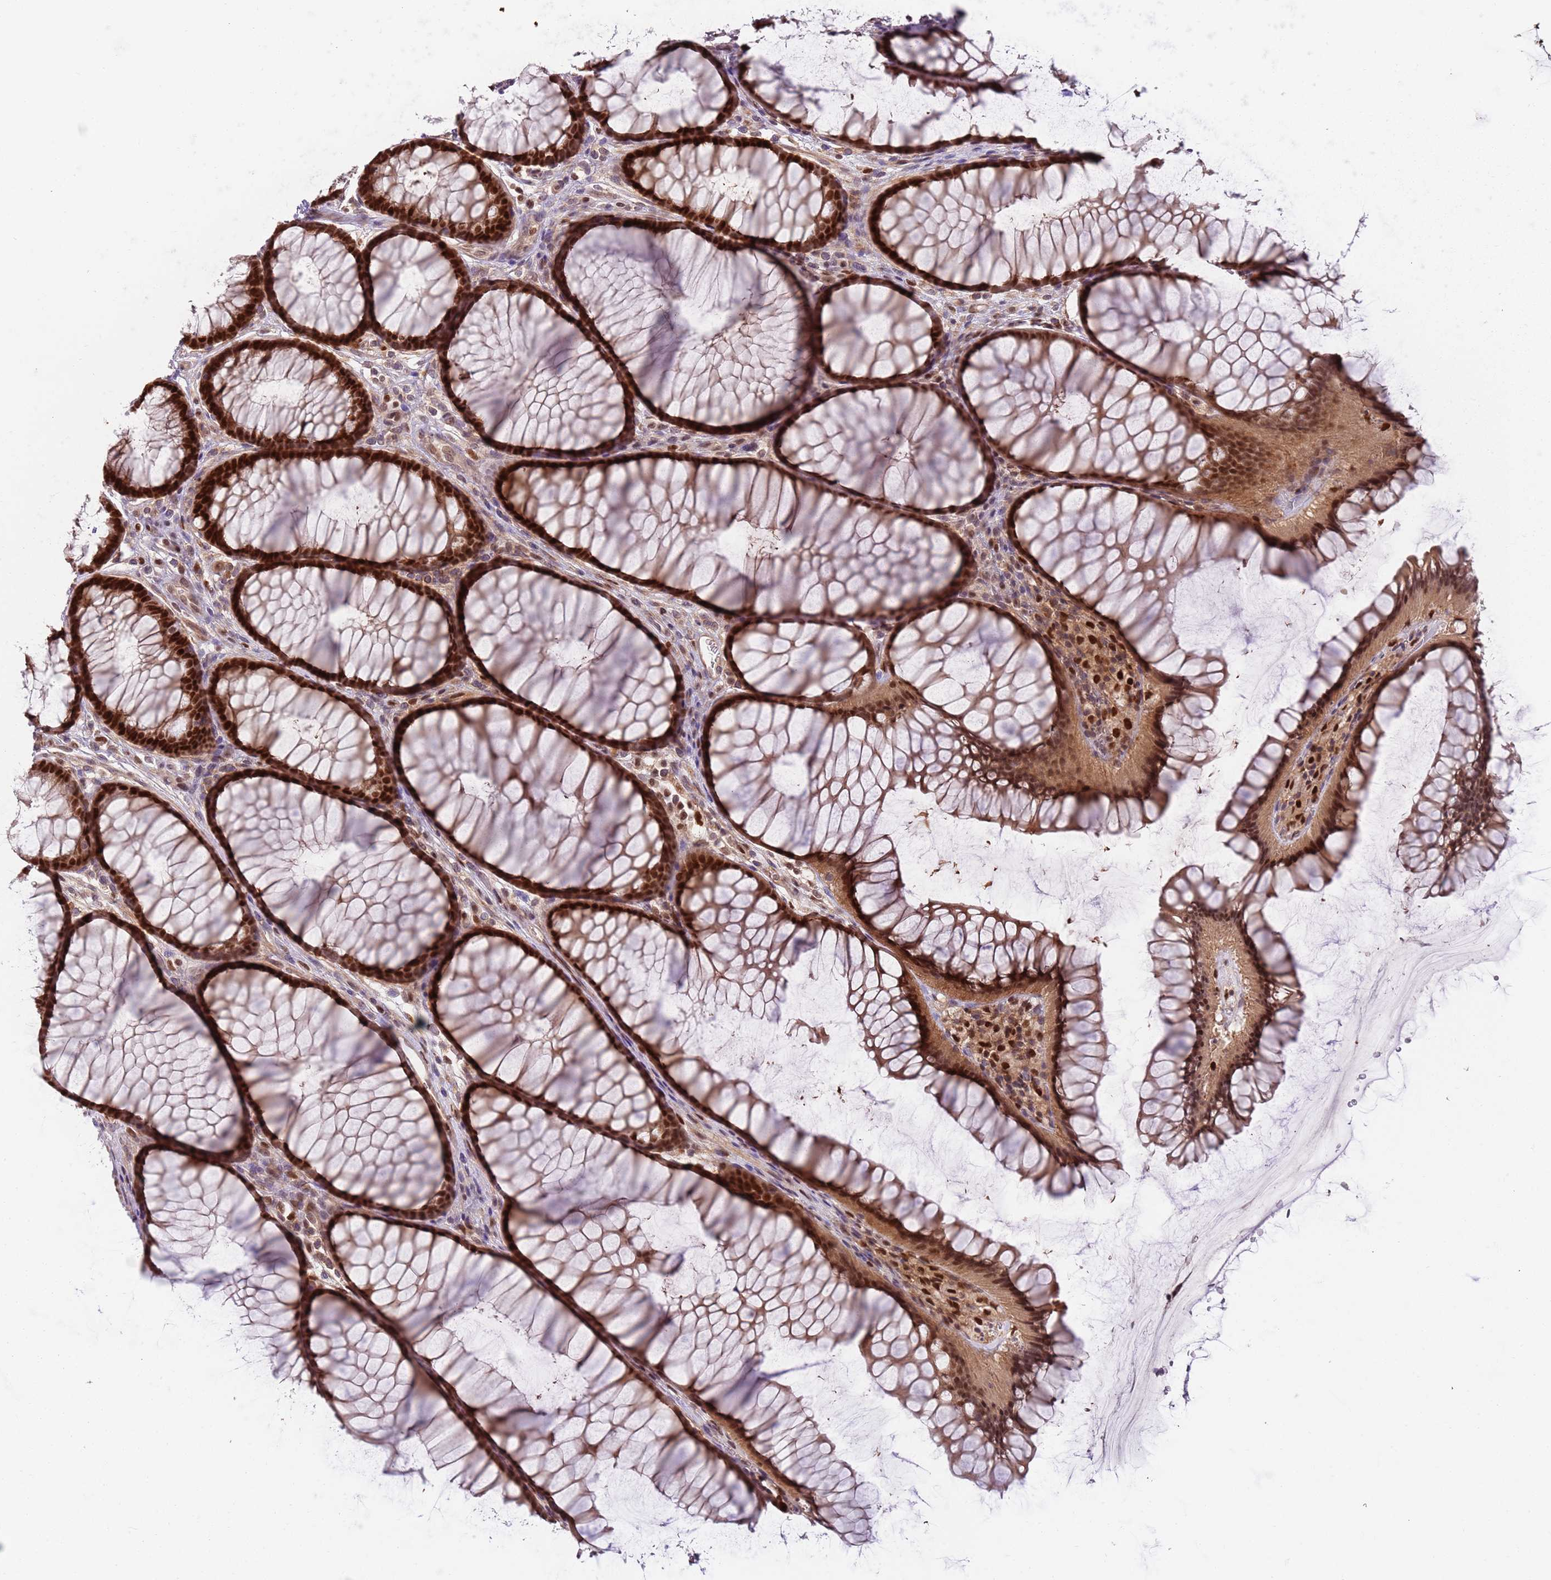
{"staining": {"intensity": "moderate", "quantity": ">75%", "location": "cytoplasmic/membranous,nuclear"}, "tissue": "colon", "cell_type": "Endothelial cells", "image_type": "normal", "snomed": [{"axis": "morphology", "description": "Normal tissue, NOS"}, {"axis": "topography", "description": "Colon"}], "caption": "IHC of unremarkable colon reveals medium levels of moderate cytoplasmic/membranous,nuclear staining in approximately >75% of endothelial cells.", "gene": "RMND5B", "patient": {"sex": "female", "age": 82}}